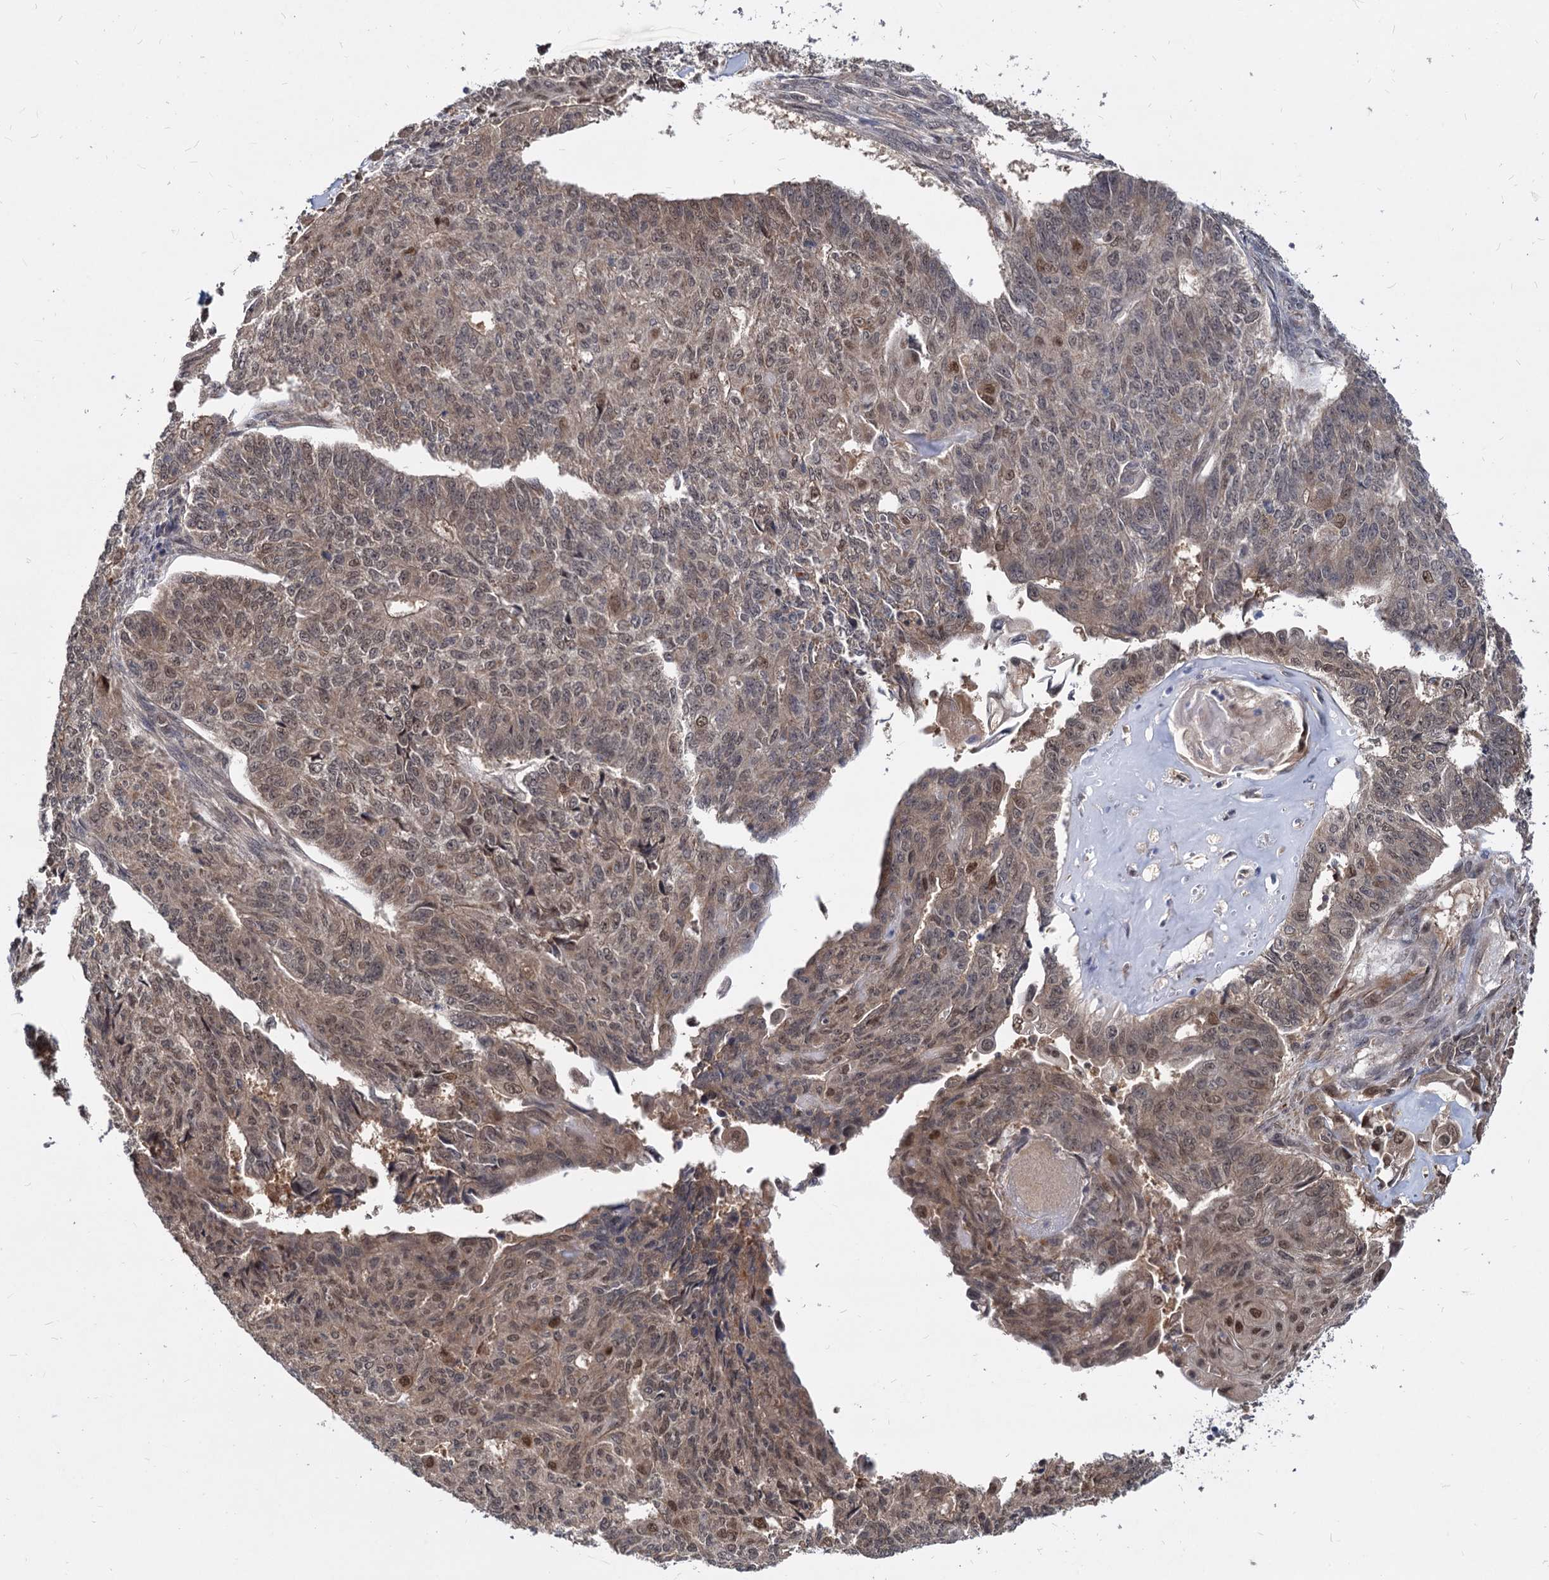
{"staining": {"intensity": "moderate", "quantity": "25%-75%", "location": "nuclear"}, "tissue": "endometrial cancer", "cell_type": "Tumor cells", "image_type": "cancer", "snomed": [{"axis": "morphology", "description": "Adenocarcinoma, NOS"}, {"axis": "topography", "description": "Endometrium"}], "caption": "A photomicrograph of endometrial adenocarcinoma stained for a protein shows moderate nuclear brown staining in tumor cells.", "gene": "PSMD4", "patient": {"sex": "female", "age": 32}}